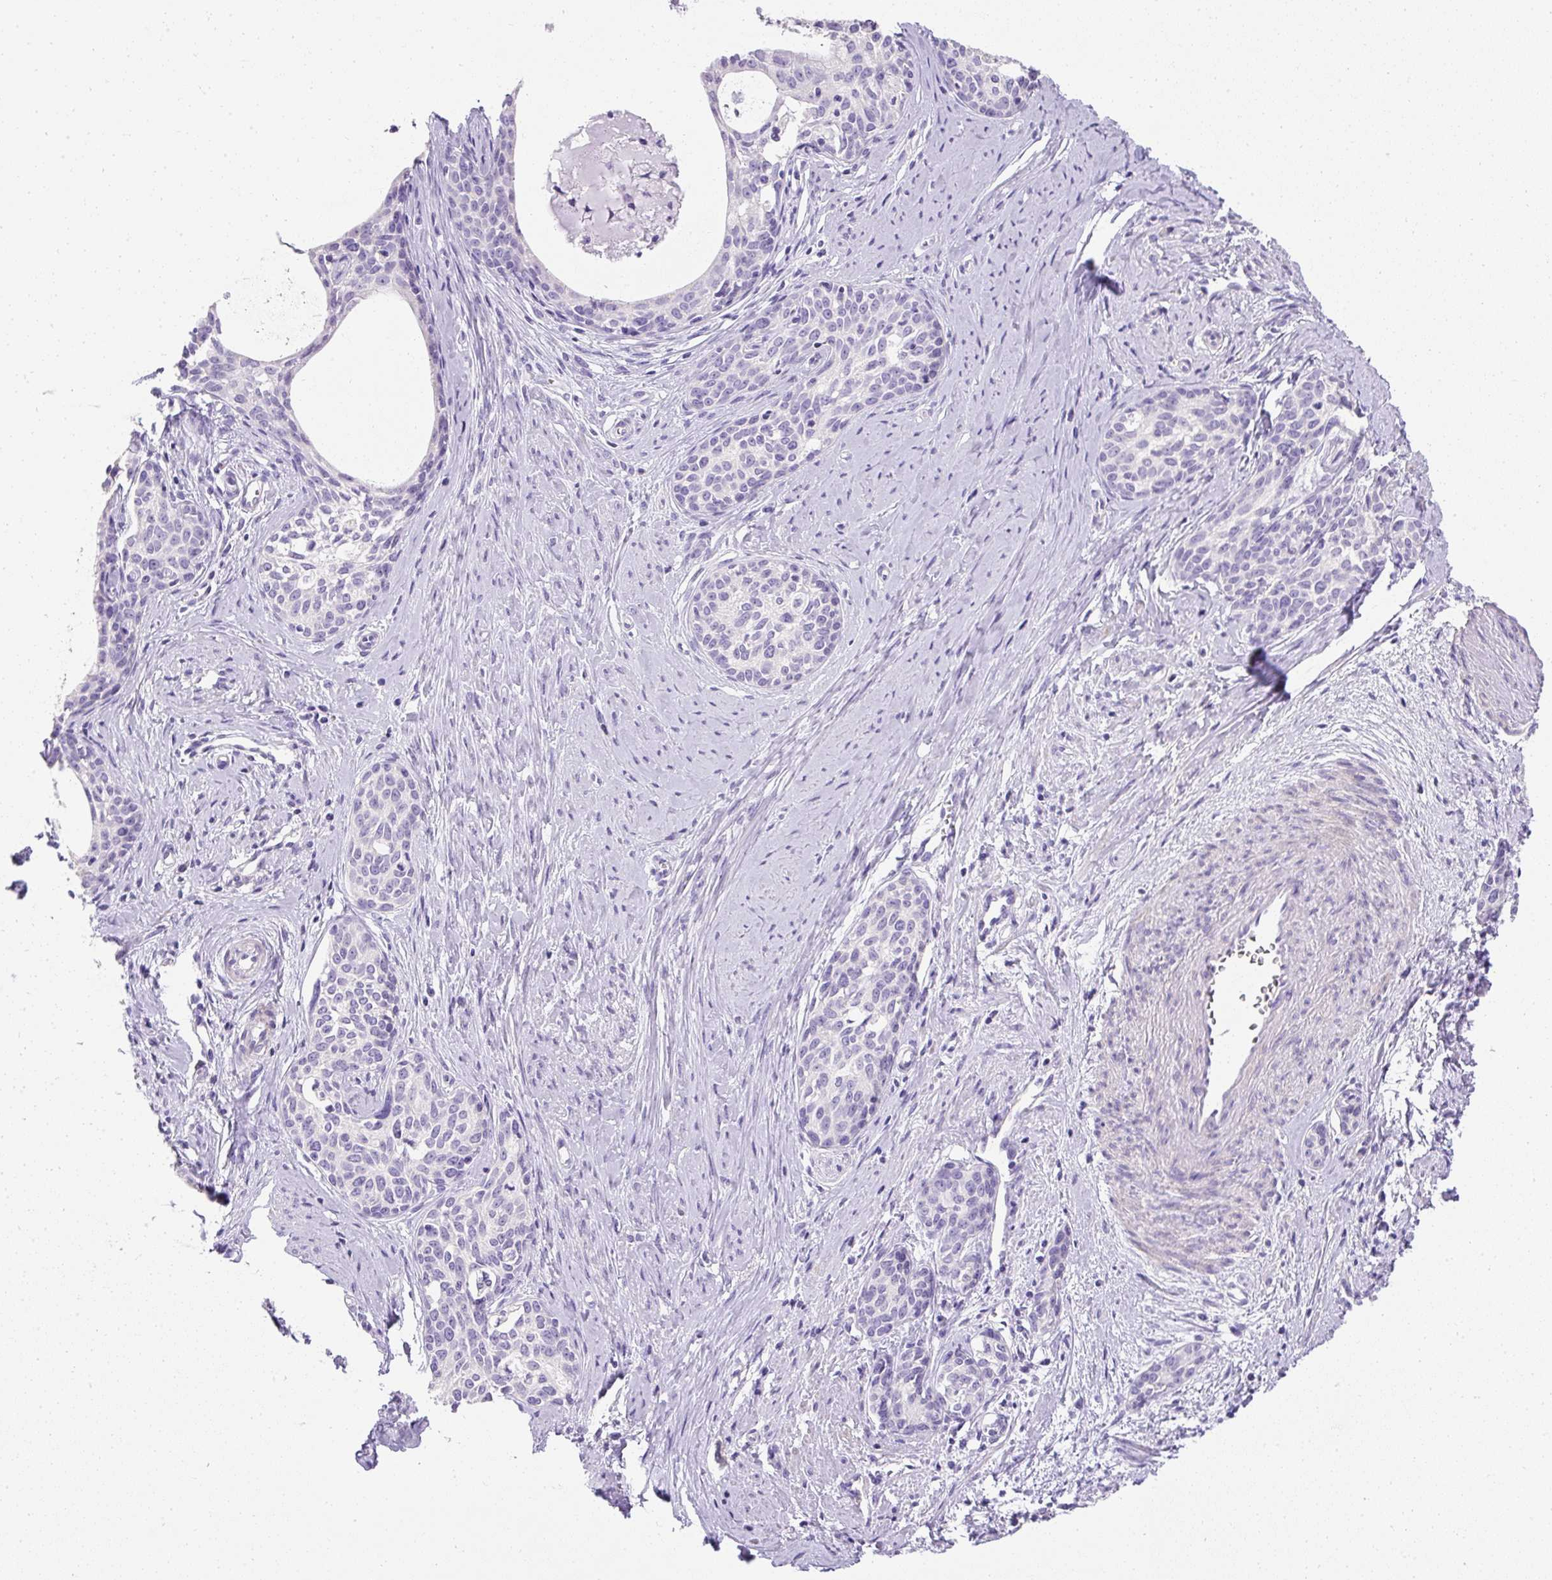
{"staining": {"intensity": "negative", "quantity": "none", "location": "none"}, "tissue": "cervical cancer", "cell_type": "Tumor cells", "image_type": "cancer", "snomed": [{"axis": "morphology", "description": "Squamous cell carcinoma, NOS"}, {"axis": "morphology", "description": "Adenocarcinoma, NOS"}, {"axis": "topography", "description": "Cervix"}], "caption": "Immunohistochemistry photomicrograph of cervical cancer (squamous cell carcinoma) stained for a protein (brown), which demonstrates no staining in tumor cells.", "gene": "C2CD4C", "patient": {"sex": "female", "age": 52}}